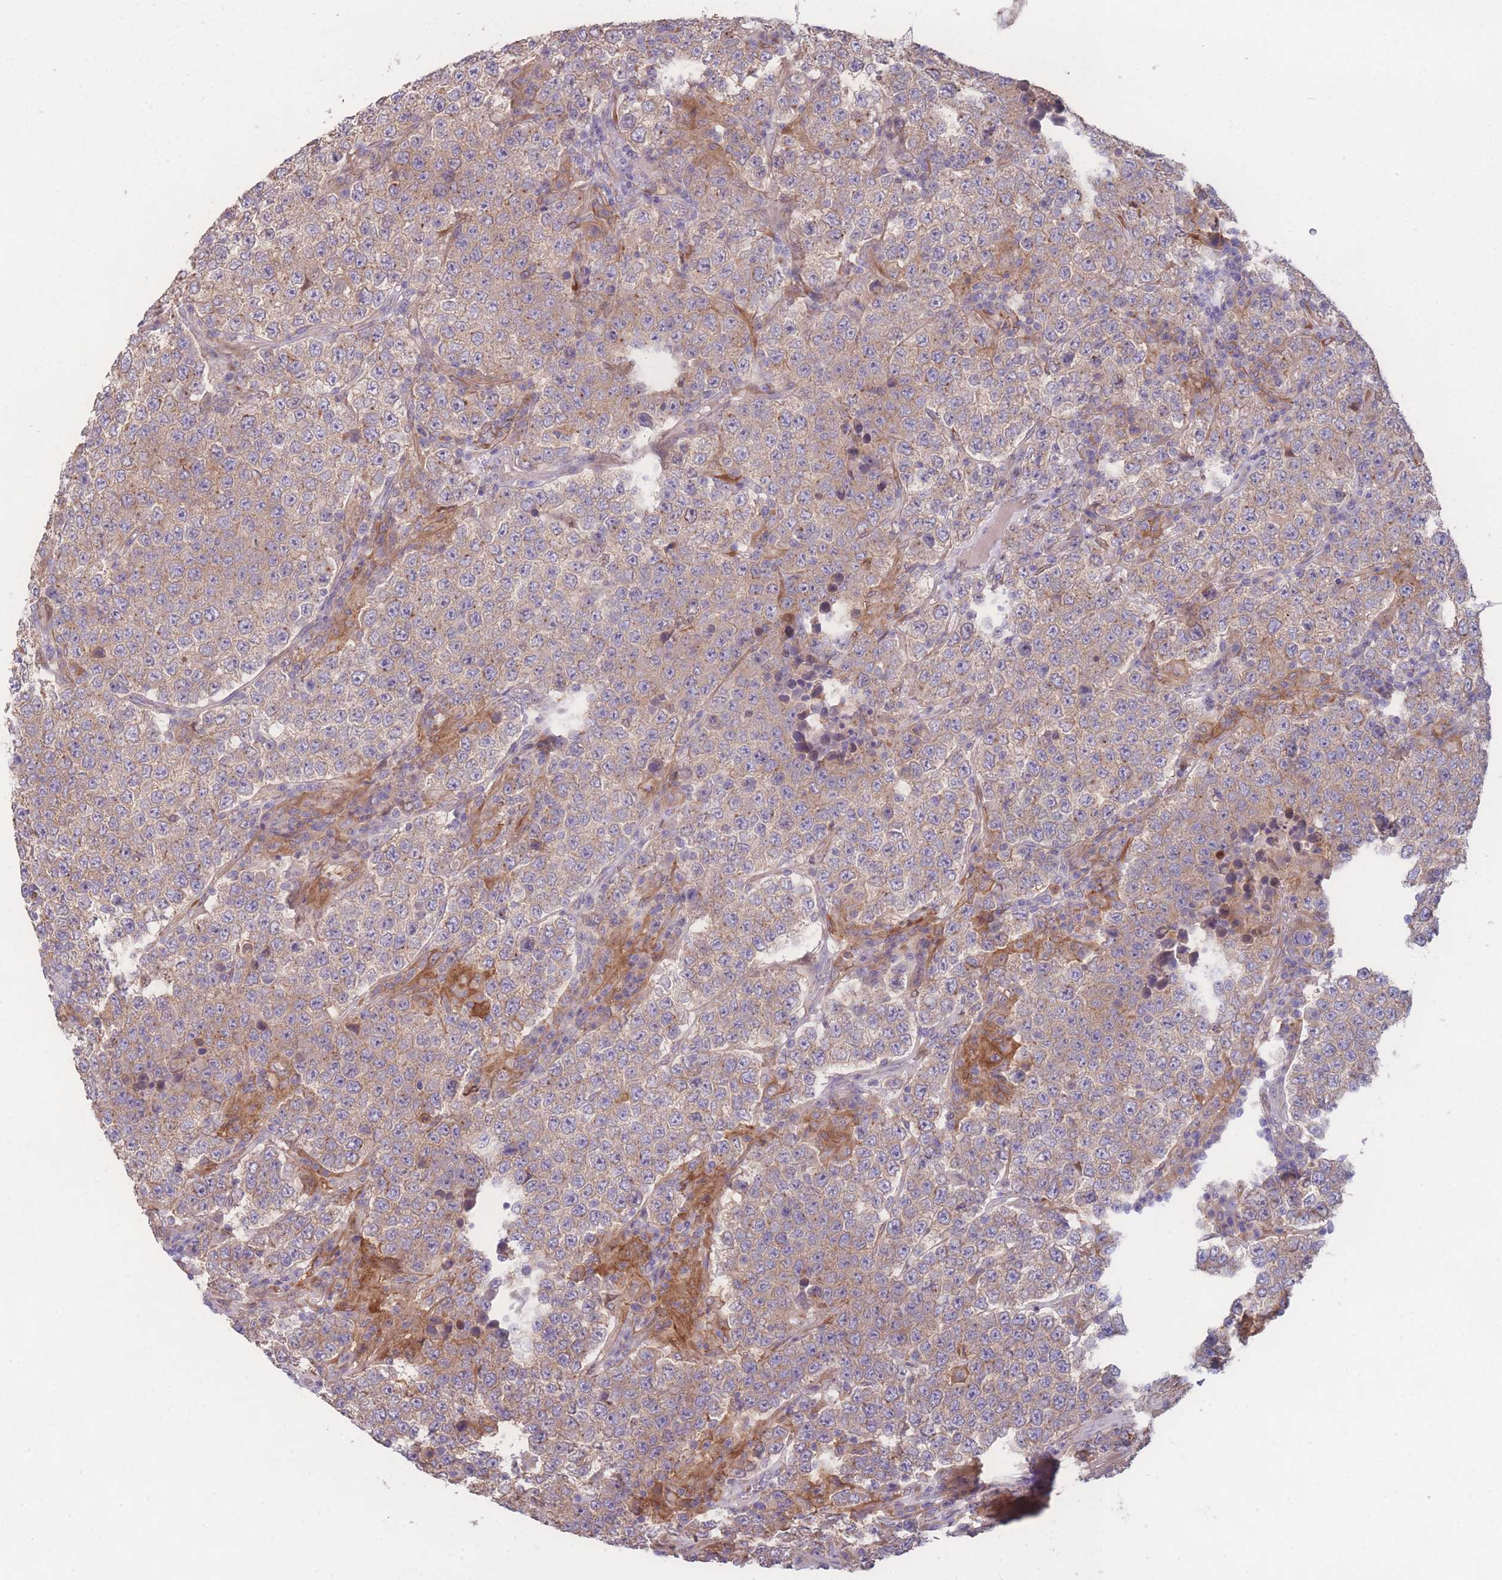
{"staining": {"intensity": "weak", "quantity": "25%-75%", "location": "cytoplasmic/membranous"}, "tissue": "testis cancer", "cell_type": "Tumor cells", "image_type": "cancer", "snomed": [{"axis": "morphology", "description": "Normal tissue, NOS"}, {"axis": "morphology", "description": "Urothelial carcinoma, High grade"}, {"axis": "morphology", "description": "Seminoma, NOS"}, {"axis": "morphology", "description": "Carcinoma, Embryonal, NOS"}, {"axis": "topography", "description": "Urinary bladder"}, {"axis": "topography", "description": "Testis"}], "caption": "Immunohistochemical staining of human testis cancer (embryonal carcinoma) shows low levels of weak cytoplasmic/membranous expression in approximately 25%-75% of tumor cells. Ihc stains the protein of interest in brown and the nuclei are stained blue.", "gene": "STEAP3", "patient": {"sex": "male", "age": 41}}